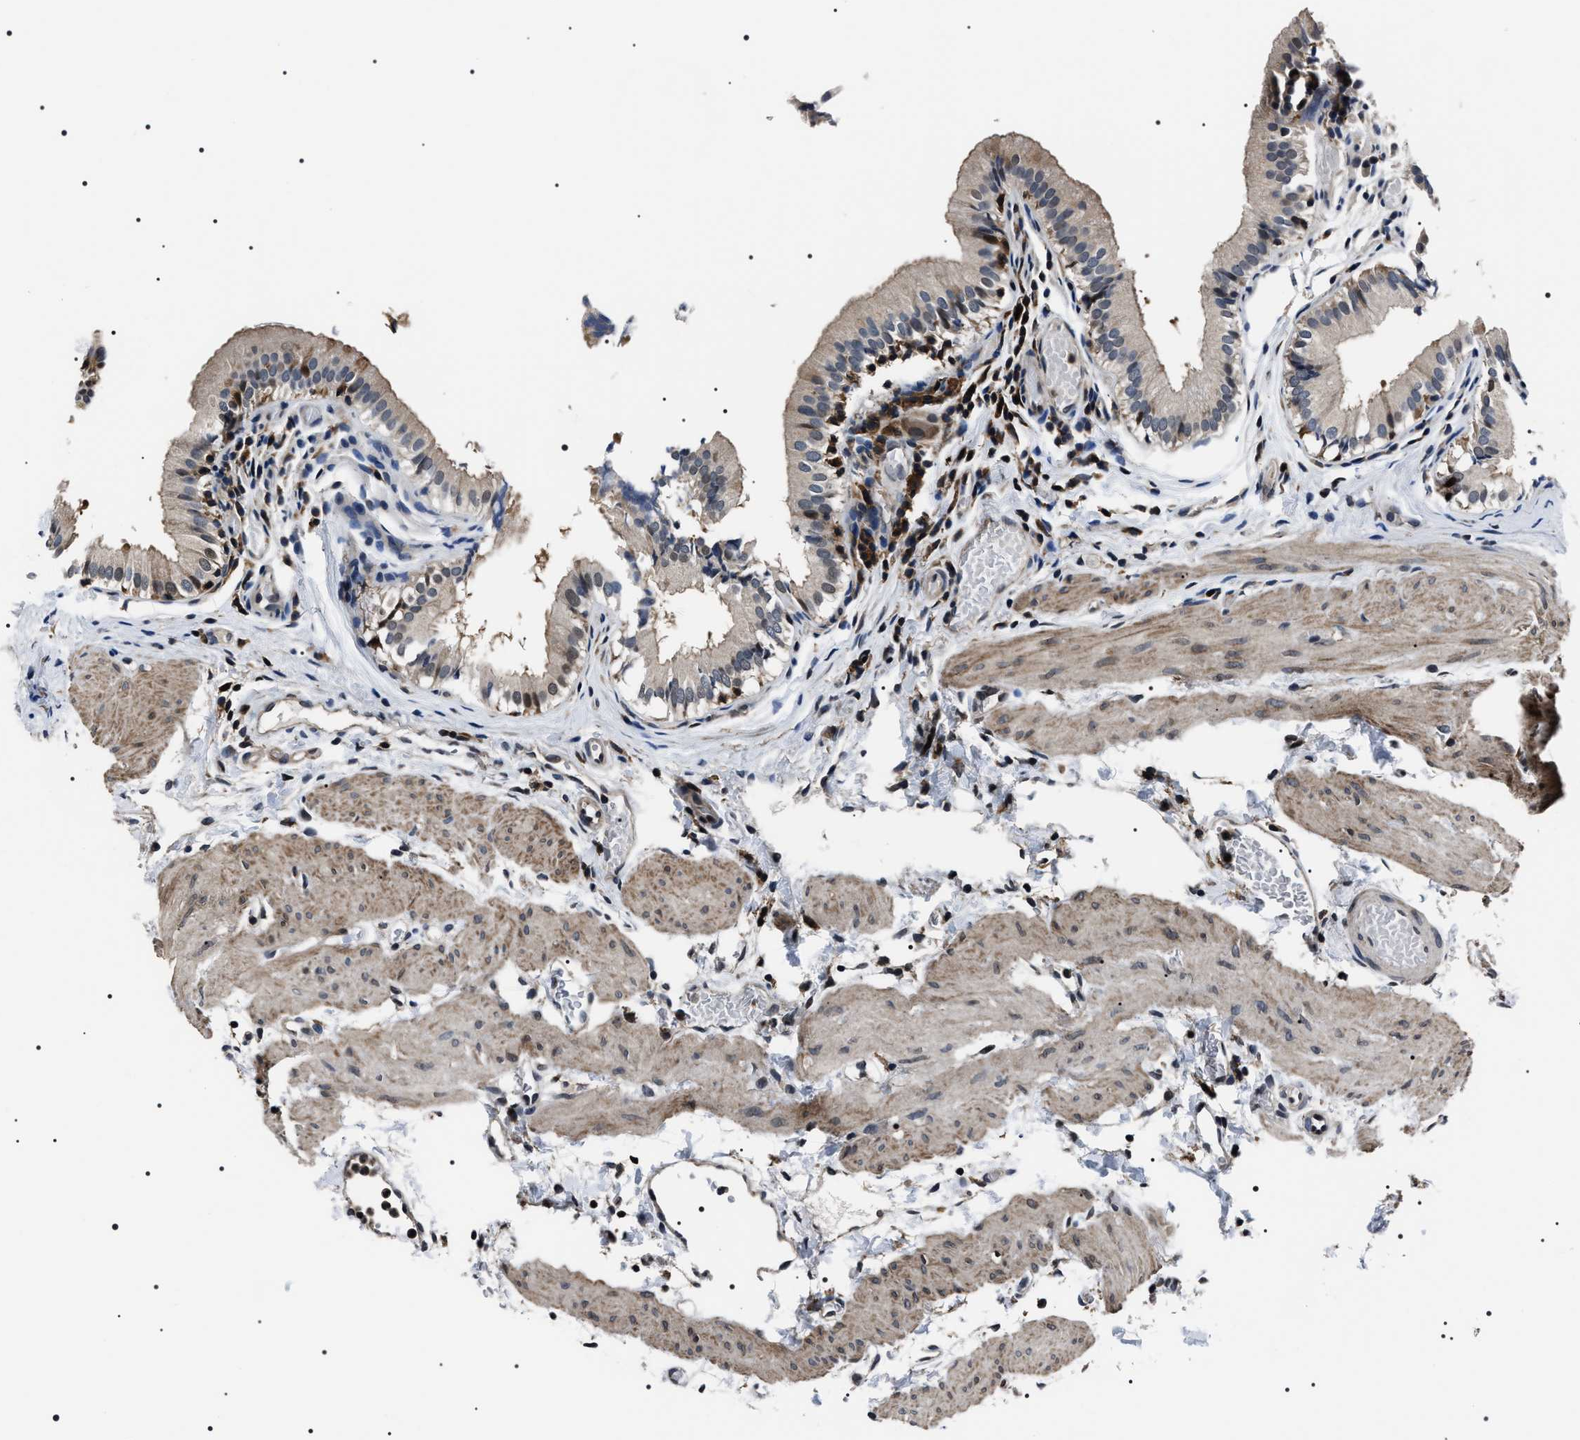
{"staining": {"intensity": "moderate", "quantity": "25%-75%", "location": "cytoplasmic/membranous,nuclear"}, "tissue": "gallbladder", "cell_type": "Glandular cells", "image_type": "normal", "snomed": [{"axis": "morphology", "description": "Normal tissue, NOS"}, {"axis": "topography", "description": "Gallbladder"}], "caption": "Protein expression analysis of unremarkable gallbladder displays moderate cytoplasmic/membranous,nuclear staining in approximately 25%-75% of glandular cells.", "gene": "SIPA1", "patient": {"sex": "female", "age": 26}}